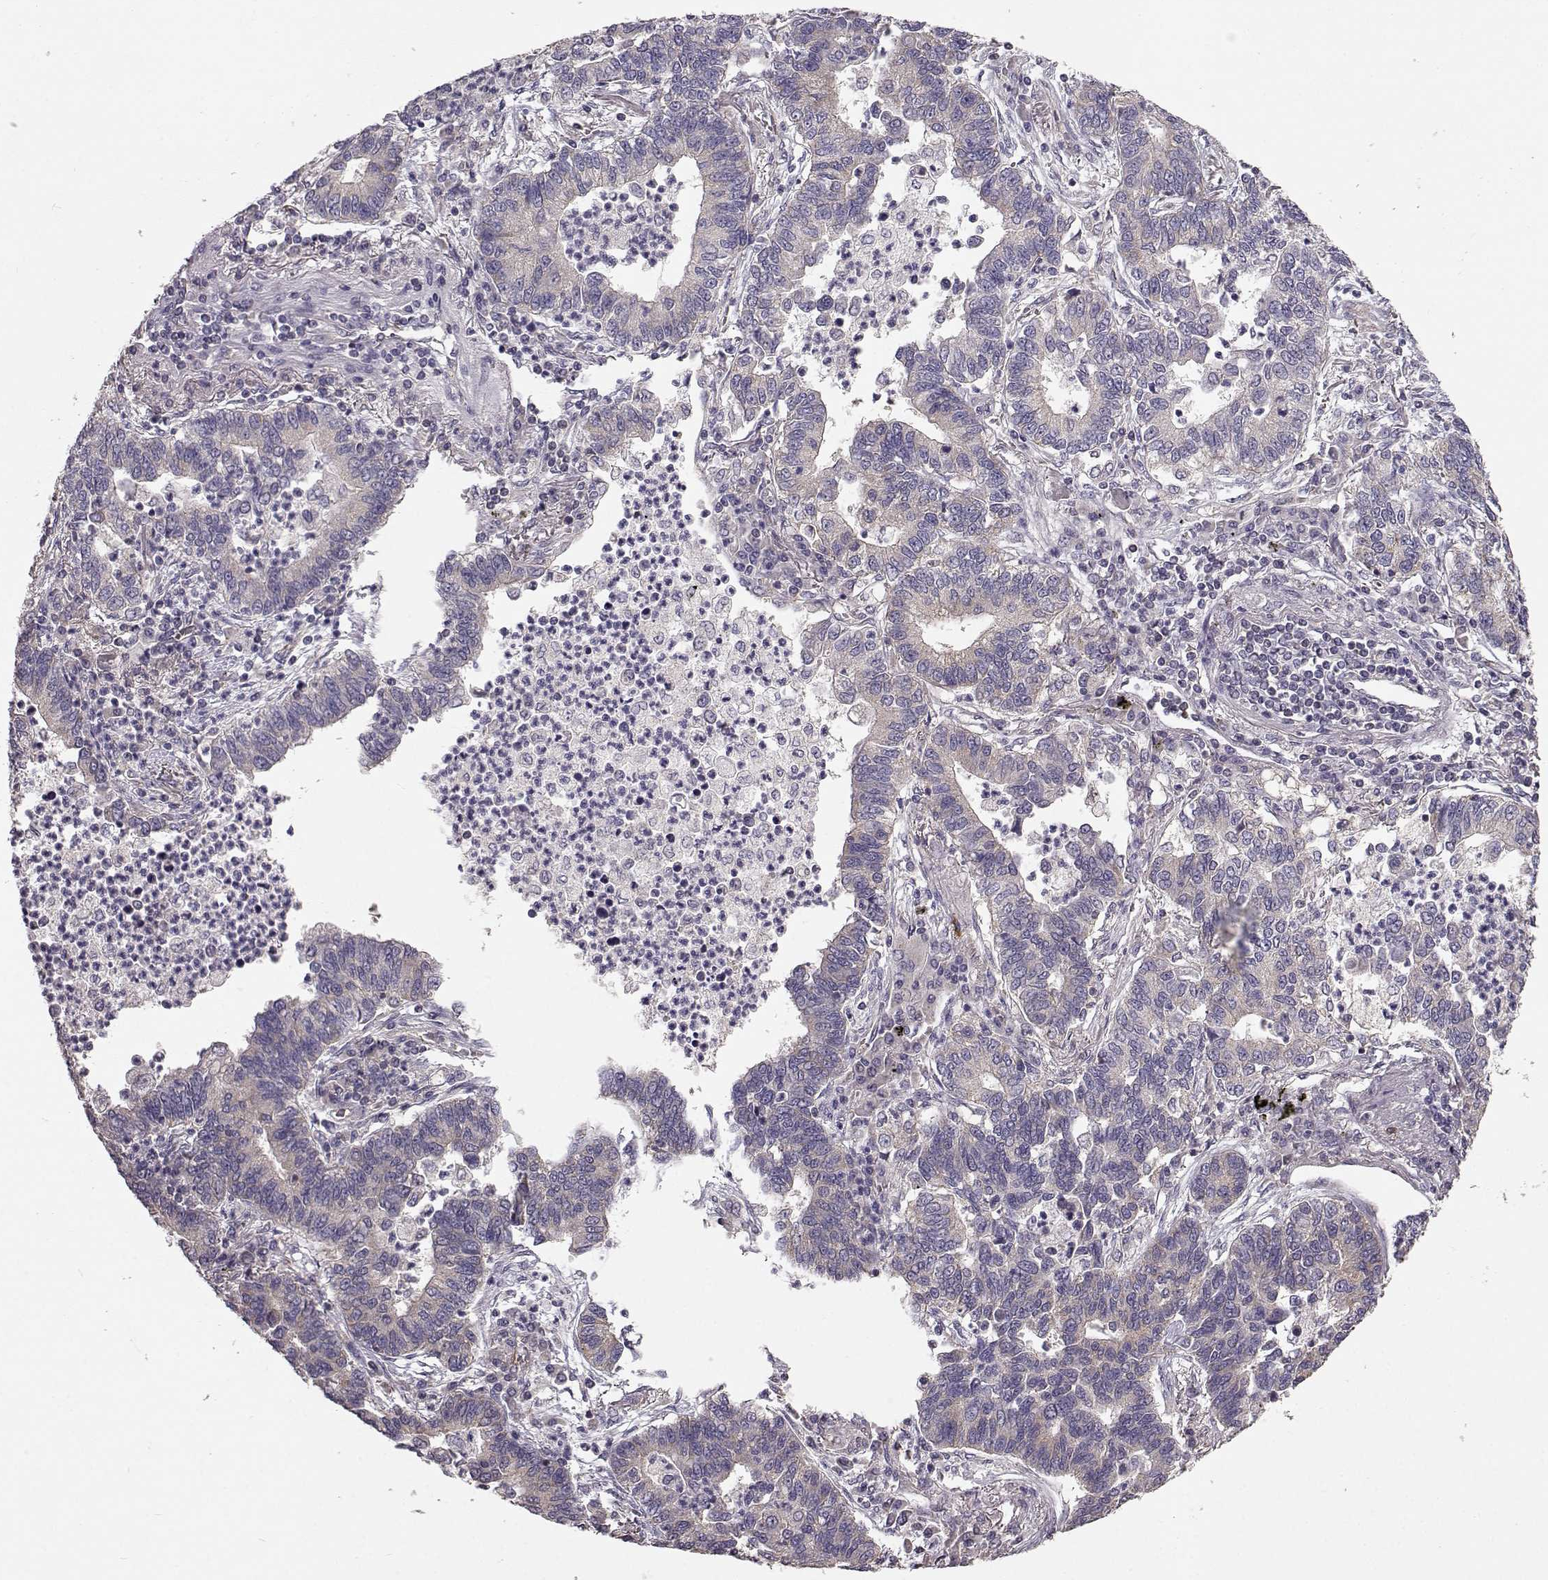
{"staining": {"intensity": "negative", "quantity": "none", "location": "none"}, "tissue": "lung cancer", "cell_type": "Tumor cells", "image_type": "cancer", "snomed": [{"axis": "morphology", "description": "Adenocarcinoma, NOS"}, {"axis": "topography", "description": "Lung"}], "caption": "An immunohistochemistry micrograph of adenocarcinoma (lung) is shown. There is no staining in tumor cells of adenocarcinoma (lung).", "gene": "ERBB3", "patient": {"sex": "female", "age": 57}}